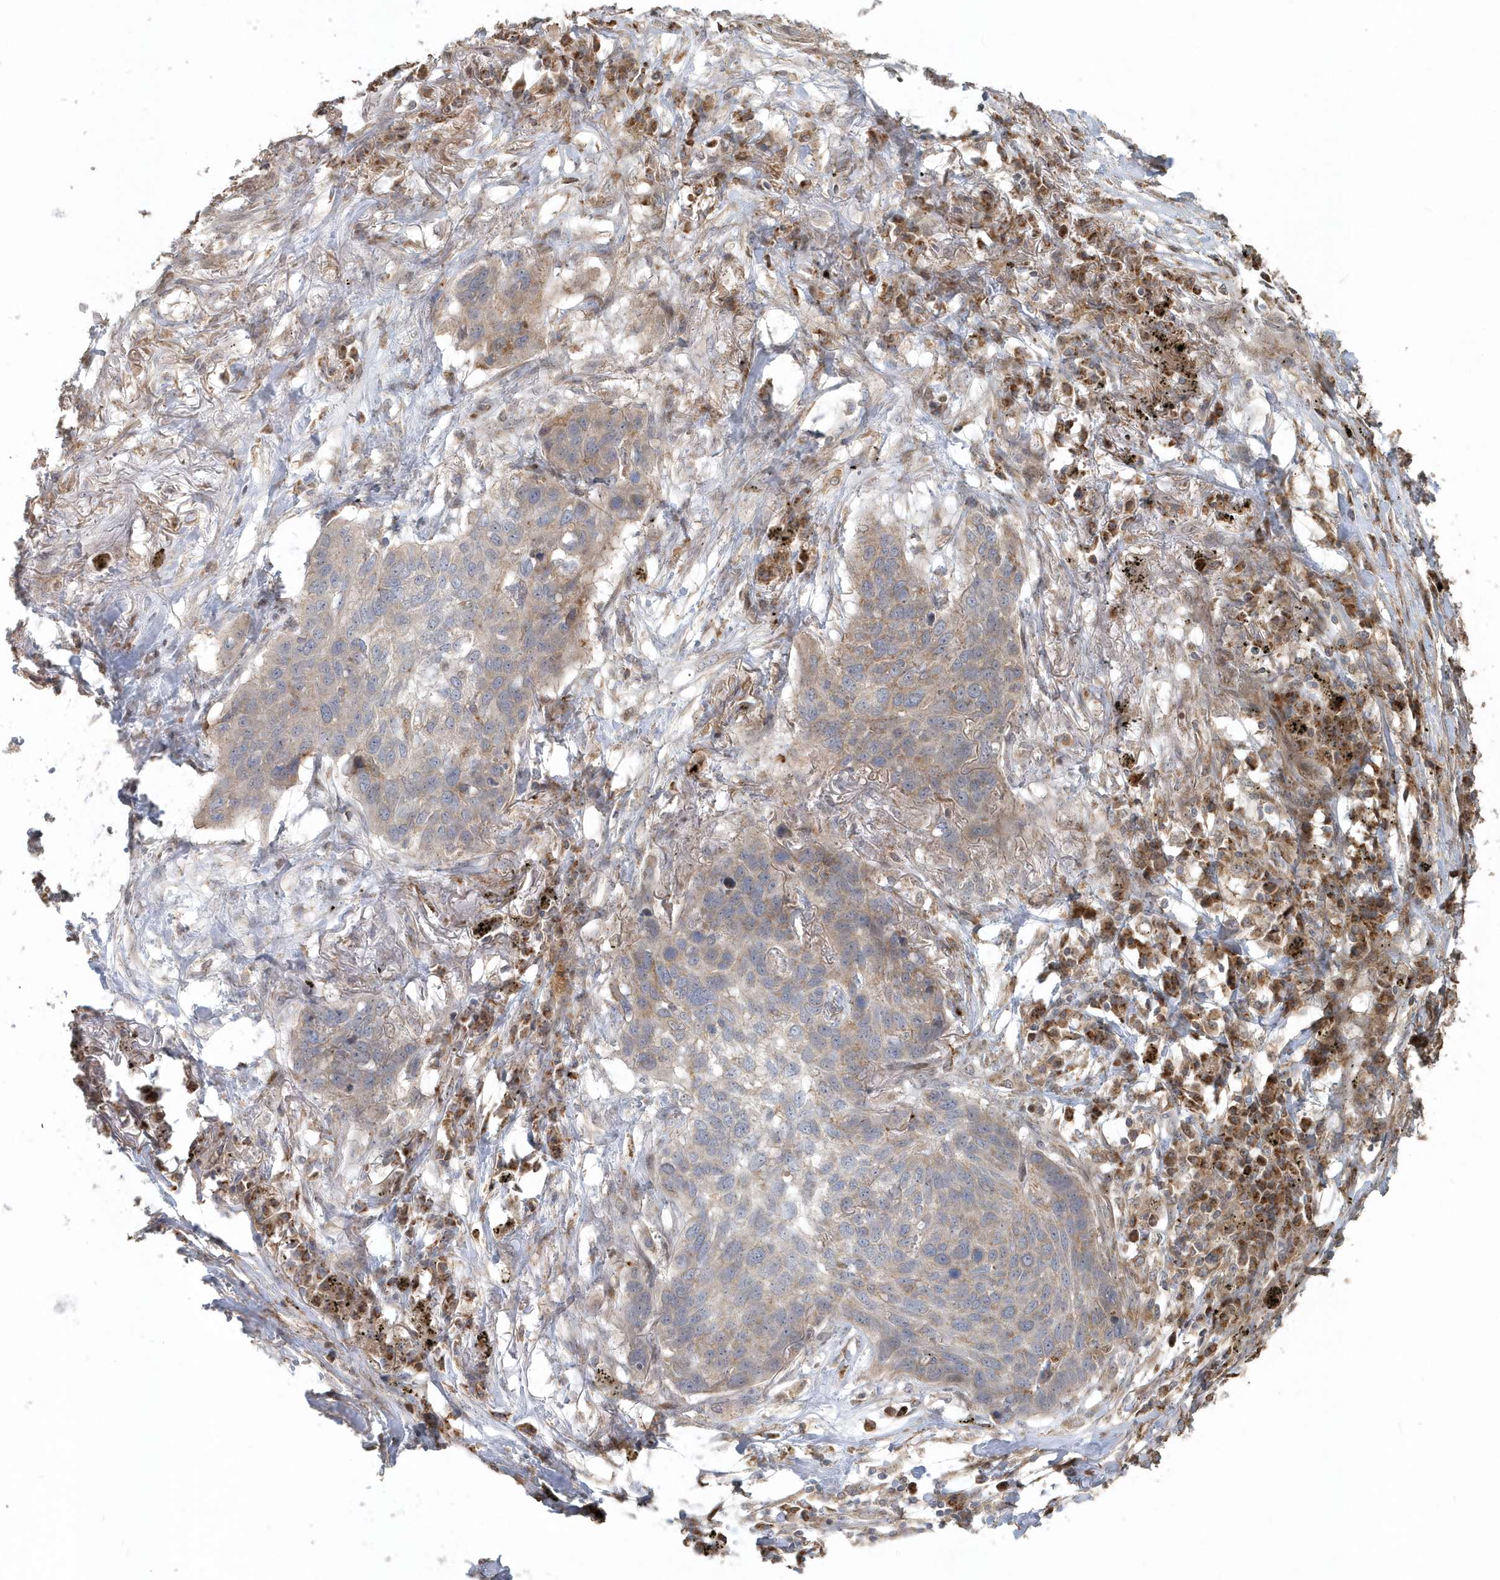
{"staining": {"intensity": "weak", "quantity": "25%-75%", "location": "cytoplasmic/membranous"}, "tissue": "lung cancer", "cell_type": "Tumor cells", "image_type": "cancer", "snomed": [{"axis": "morphology", "description": "Squamous cell carcinoma, NOS"}, {"axis": "topography", "description": "Lung"}], "caption": "Squamous cell carcinoma (lung) stained for a protein shows weak cytoplasmic/membranous positivity in tumor cells. The staining was performed using DAB (3,3'-diaminobenzidine) to visualize the protein expression in brown, while the nuclei were stained in blue with hematoxylin (Magnification: 20x).", "gene": "MMUT", "patient": {"sex": "female", "age": 63}}